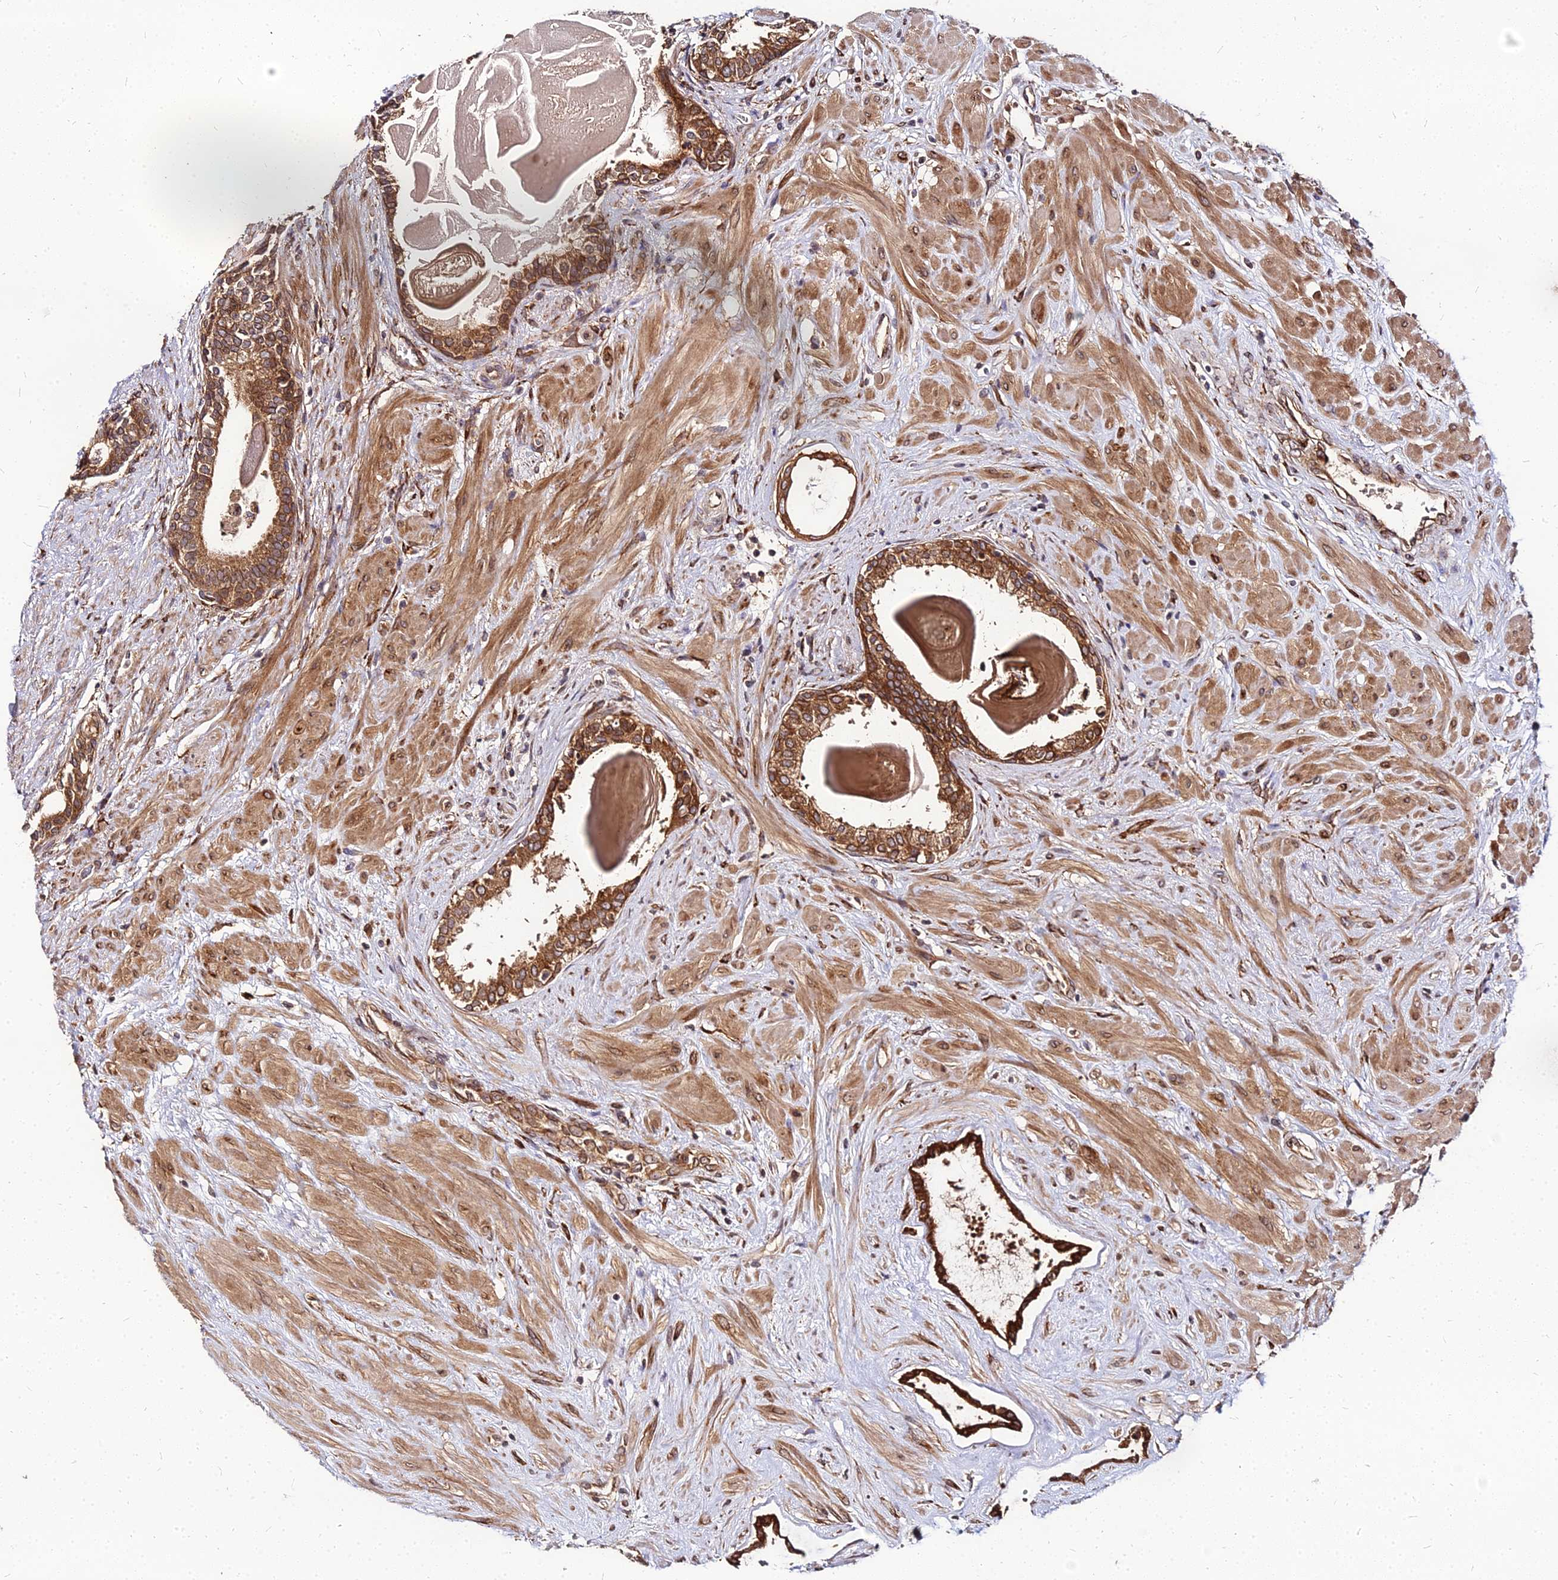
{"staining": {"intensity": "strong", "quantity": ">75%", "location": "cytoplasmic/membranous"}, "tissue": "prostate", "cell_type": "Glandular cells", "image_type": "normal", "snomed": [{"axis": "morphology", "description": "Normal tissue, NOS"}, {"axis": "topography", "description": "Prostate"}], "caption": "Unremarkable prostate exhibits strong cytoplasmic/membranous positivity in about >75% of glandular cells, visualized by immunohistochemistry.", "gene": "PDE4D", "patient": {"sex": "male", "age": 57}}